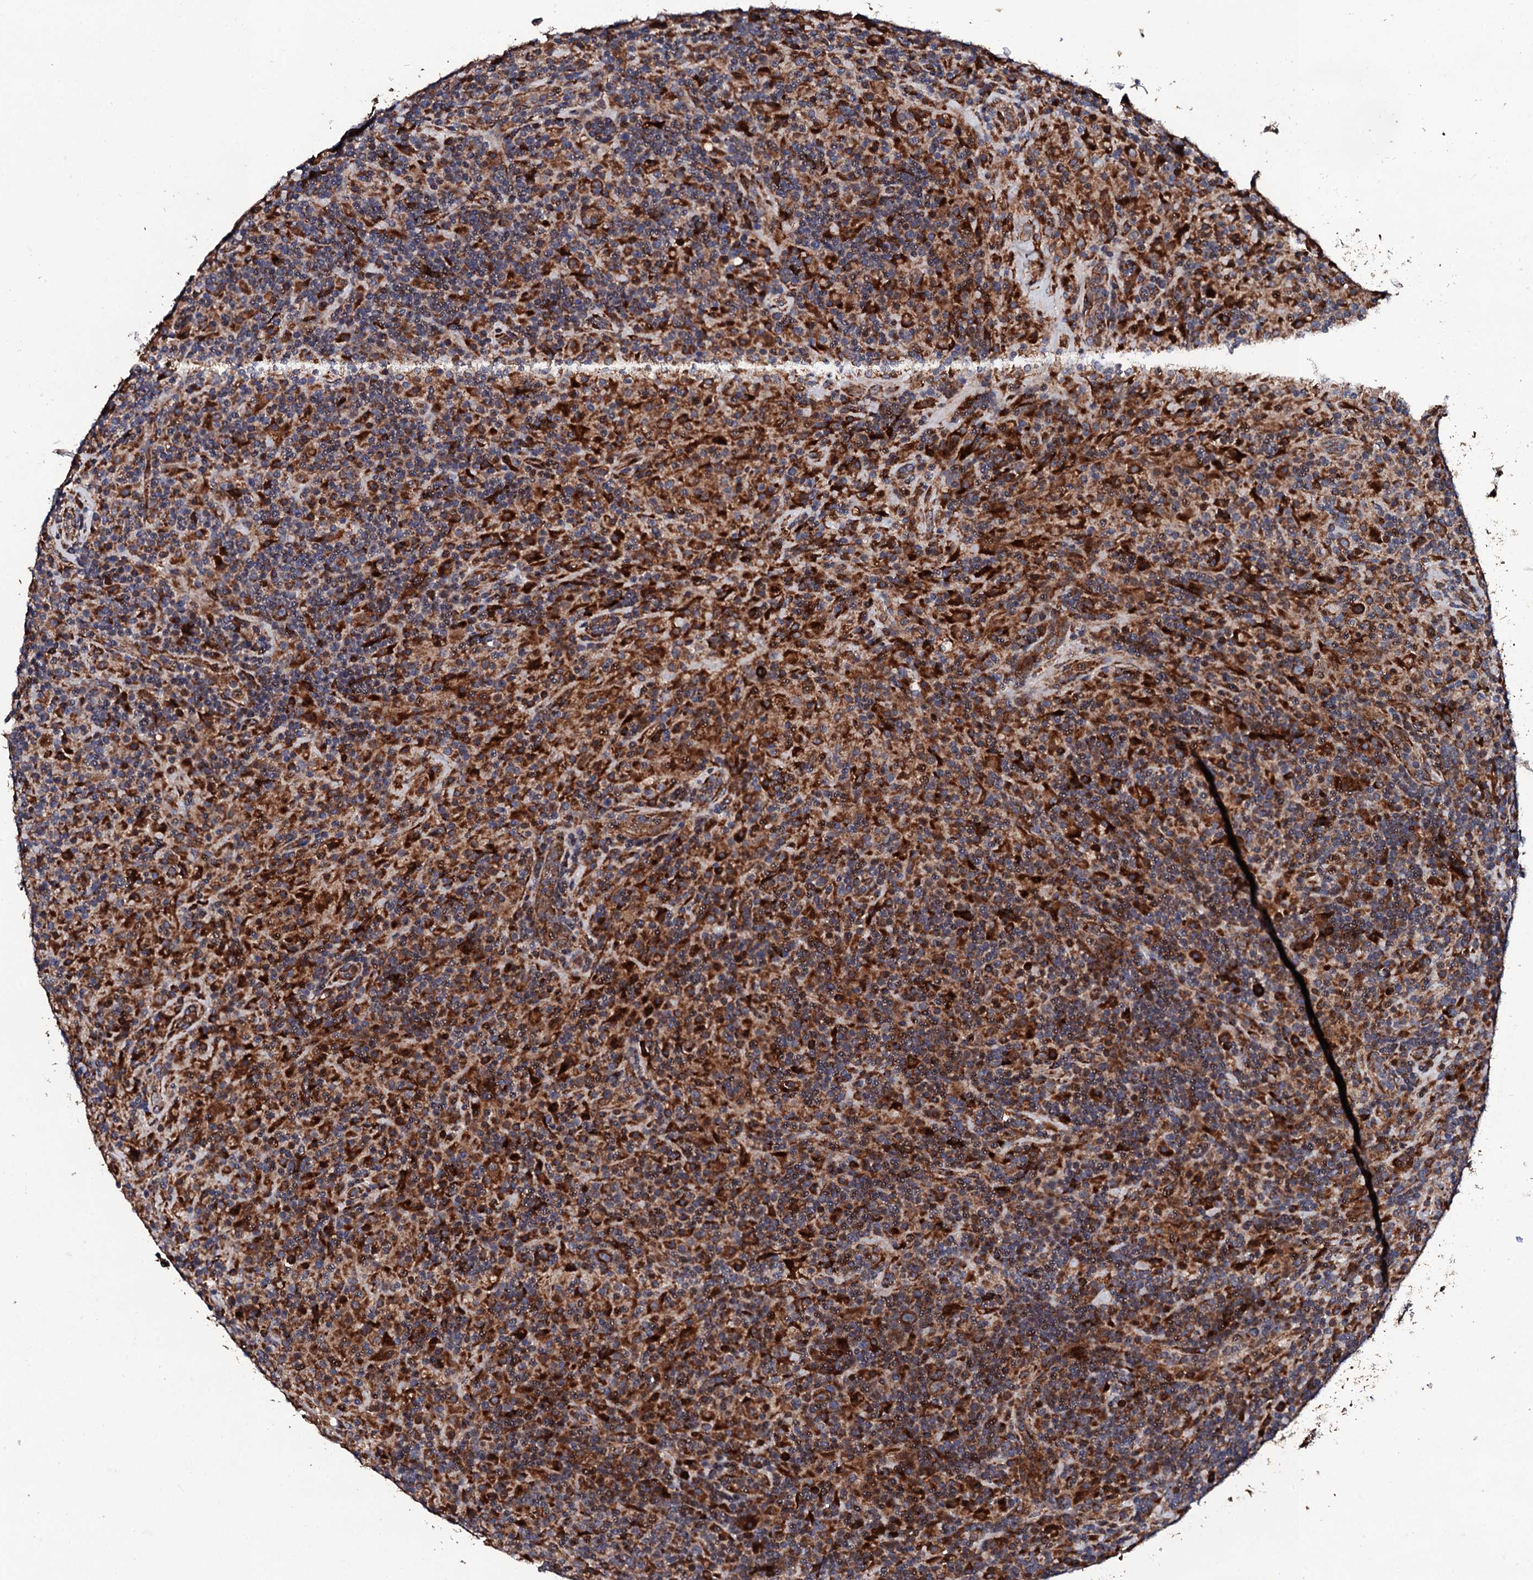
{"staining": {"intensity": "strong", "quantity": ">75%", "location": "cytoplasmic/membranous"}, "tissue": "lymphoma", "cell_type": "Tumor cells", "image_type": "cancer", "snomed": [{"axis": "morphology", "description": "Hodgkin's disease, NOS"}, {"axis": "topography", "description": "Lymph node"}], "caption": "A high-resolution photomicrograph shows IHC staining of lymphoma, which displays strong cytoplasmic/membranous staining in about >75% of tumor cells. The staining was performed using DAB (3,3'-diaminobenzidine), with brown indicating positive protein expression. Nuclei are stained blue with hematoxylin.", "gene": "LIPT2", "patient": {"sex": "male", "age": 70}}